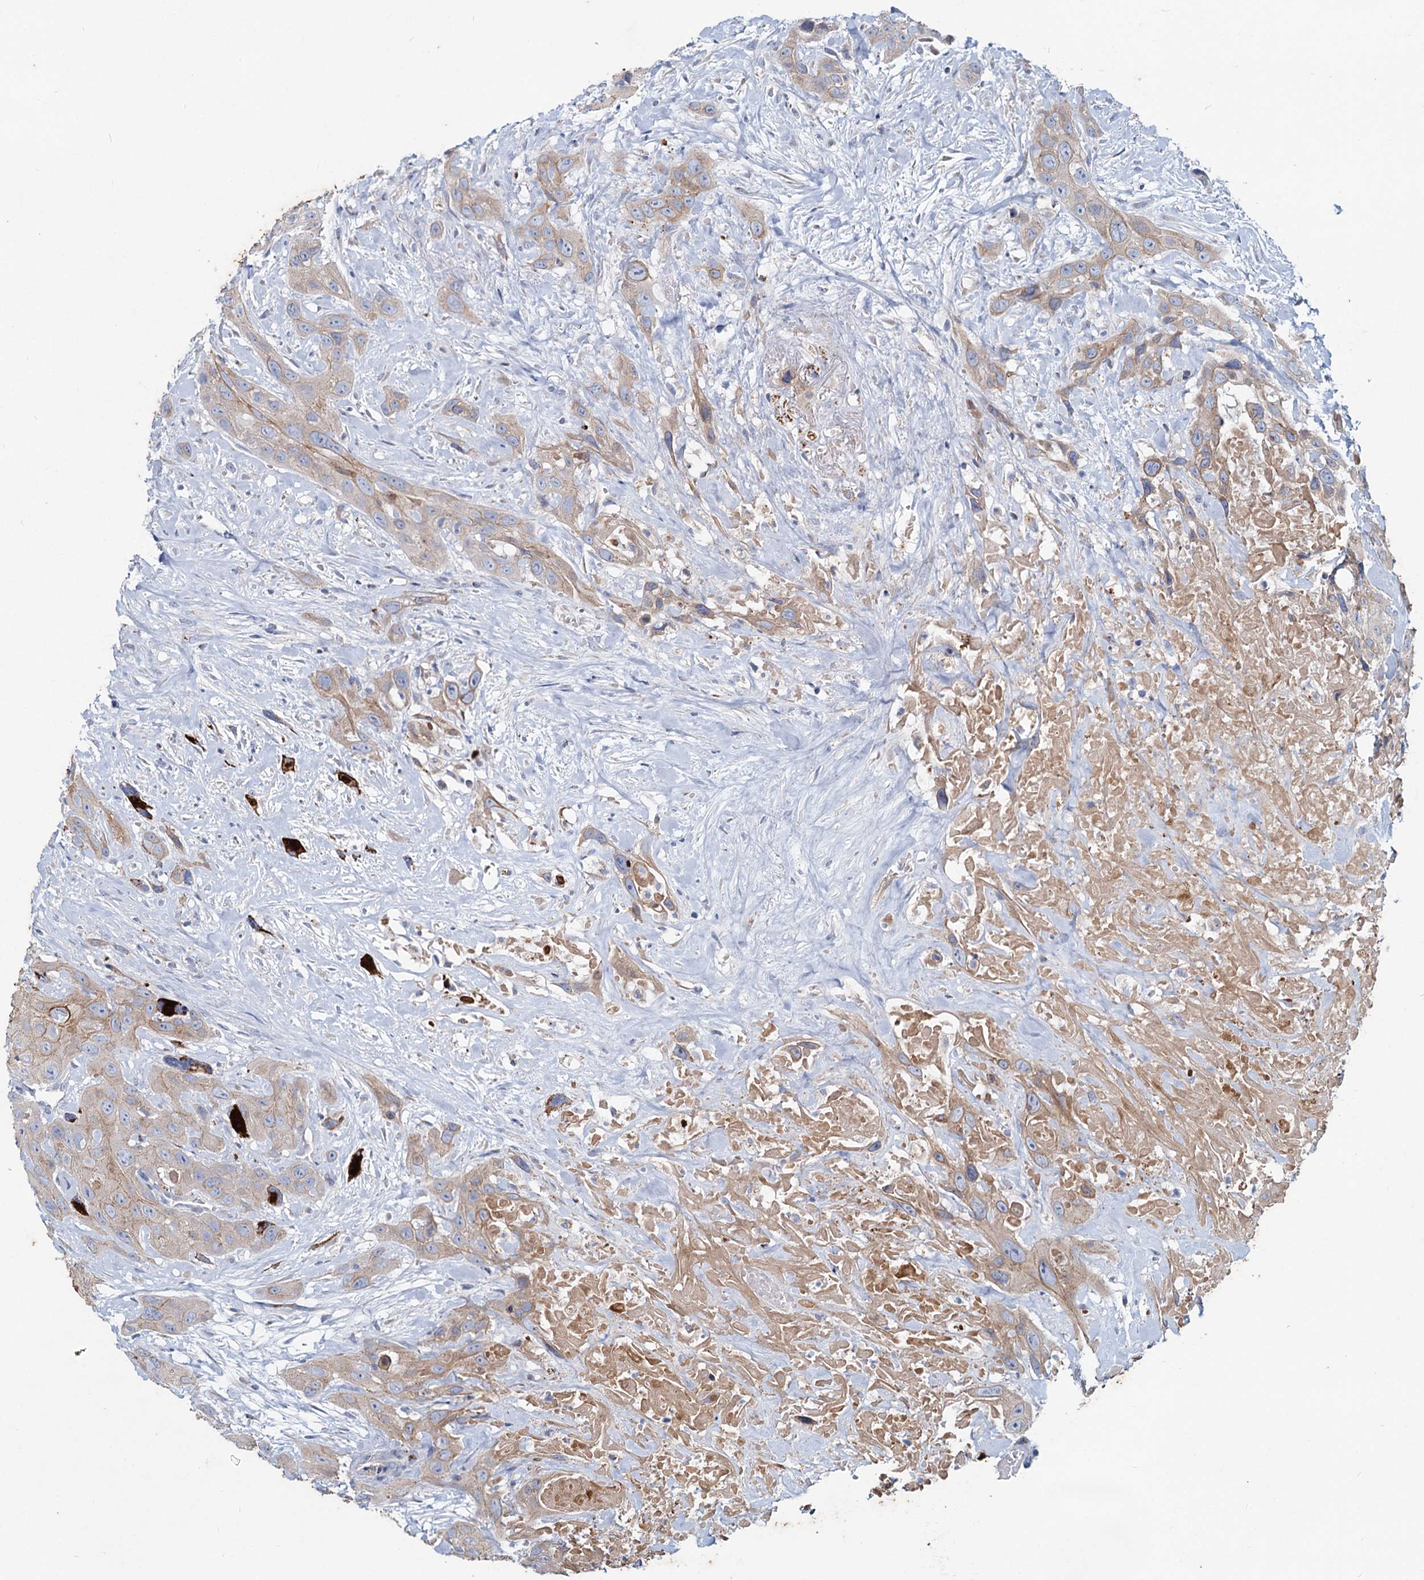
{"staining": {"intensity": "moderate", "quantity": "<25%", "location": "cytoplasmic/membranous"}, "tissue": "head and neck cancer", "cell_type": "Tumor cells", "image_type": "cancer", "snomed": [{"axis": "morphology", "description": "Squamous cell carcinoma, NOS"}, {"axis": "topography", "description": "Head-Neck"}], "caption": "Immunohistochemical staining of squamous cell carcinoma (head and neck) displays moderate cytoplasmic/membranous protein expression in approximately <25% of tumor cells.", "gene": "TMX2", "patient": {"sex": "male", "age": 81}}